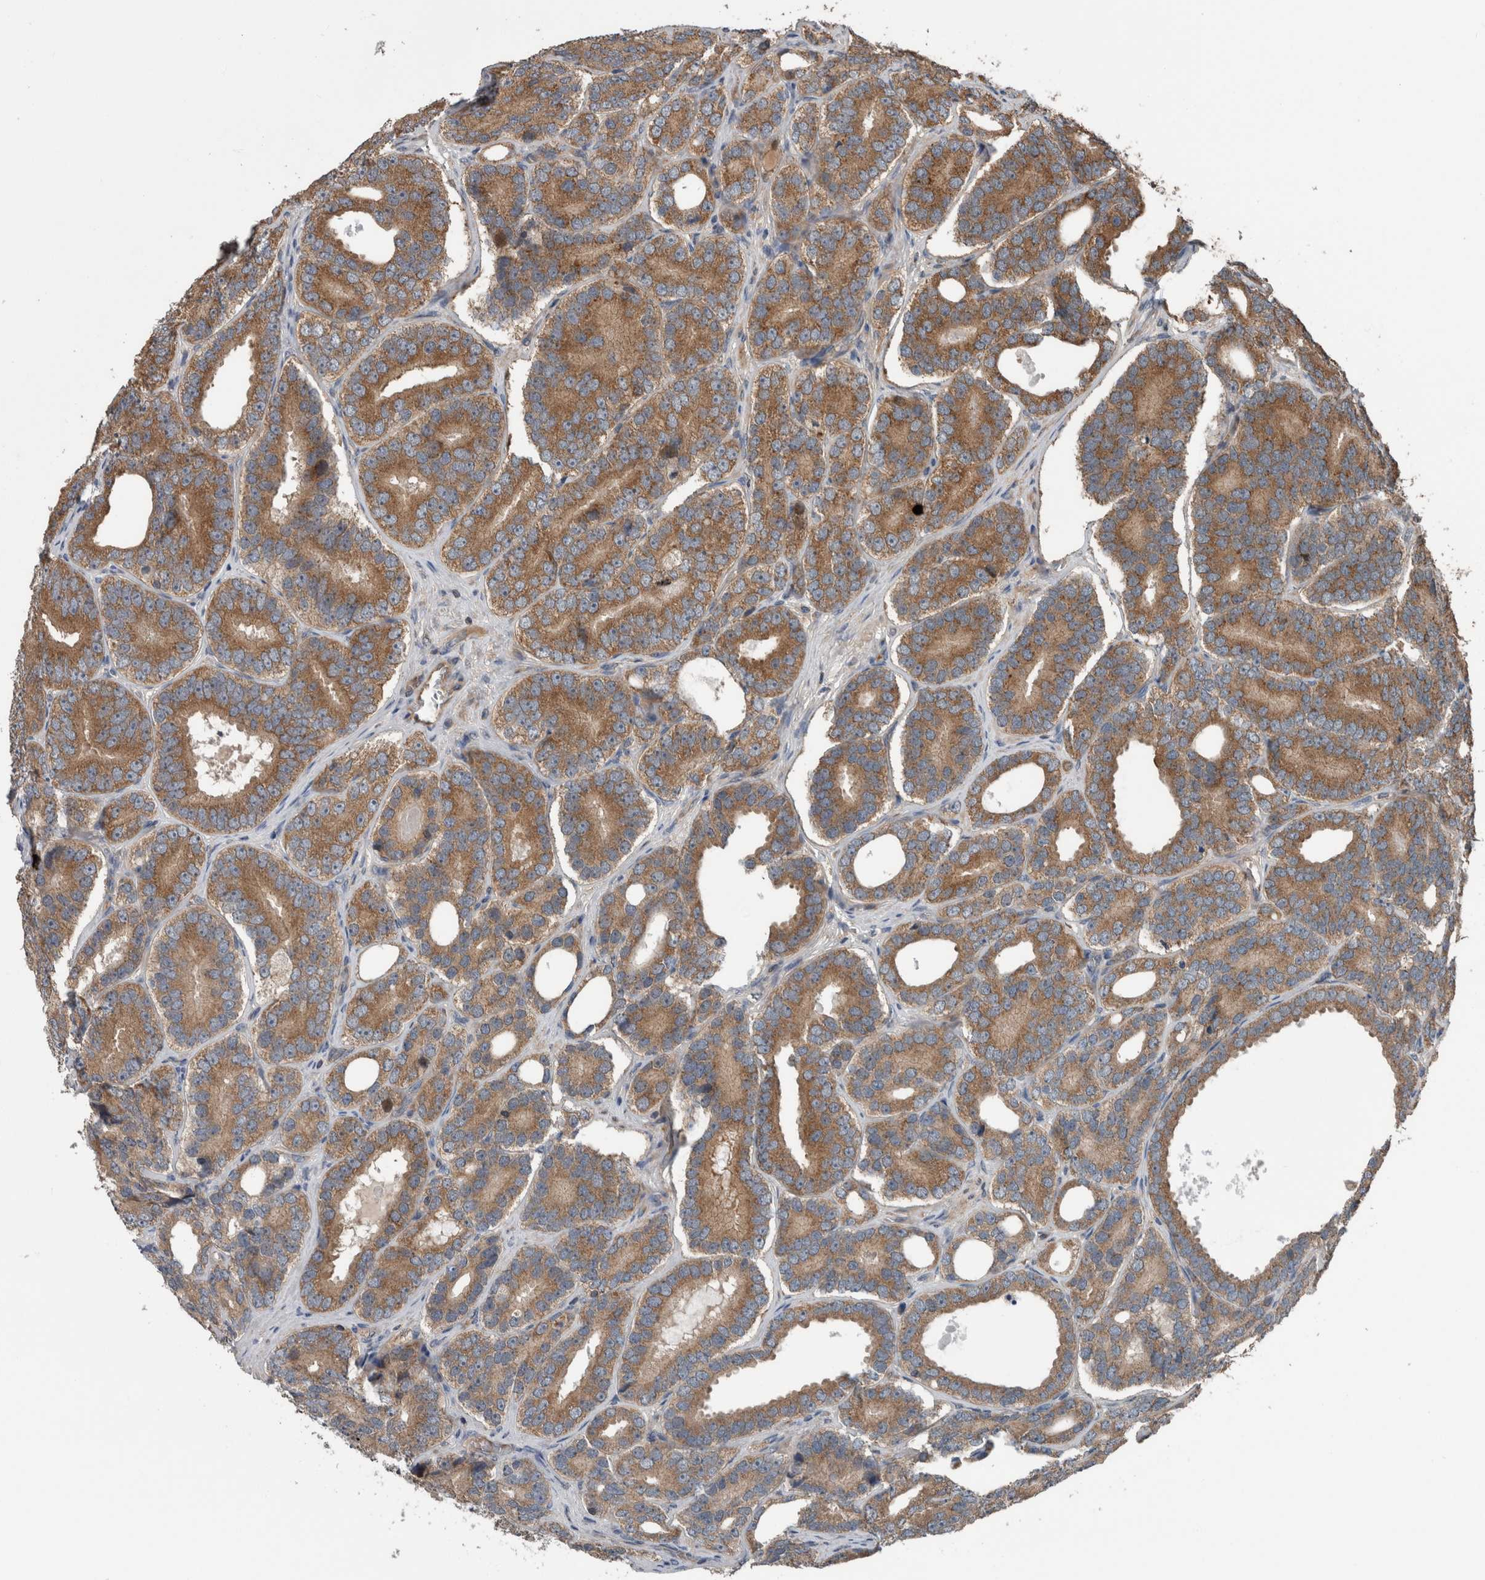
{"staining": {"intensity": "moderate", "quantity": ">75%", "location": "cytoplasmic/membranous"}, "tissue": "prostate cancer", "cell_type": "Tumor cells", "image_type": "cancer", "snomed": [{"axis": "morphology", "description": "Adenocarcinoma, High grade"}, {"axis": "topography", "description": "Prostate"}], "caption": "Immunohistochemical staining of human high-grade adenocarcinoma (prostate) shows moderate cytoplasmic/membranous protein staining in about >75% of tumor cells.", "gene": "RIOK3", "patient": {"sex": "male", "age": 56}}